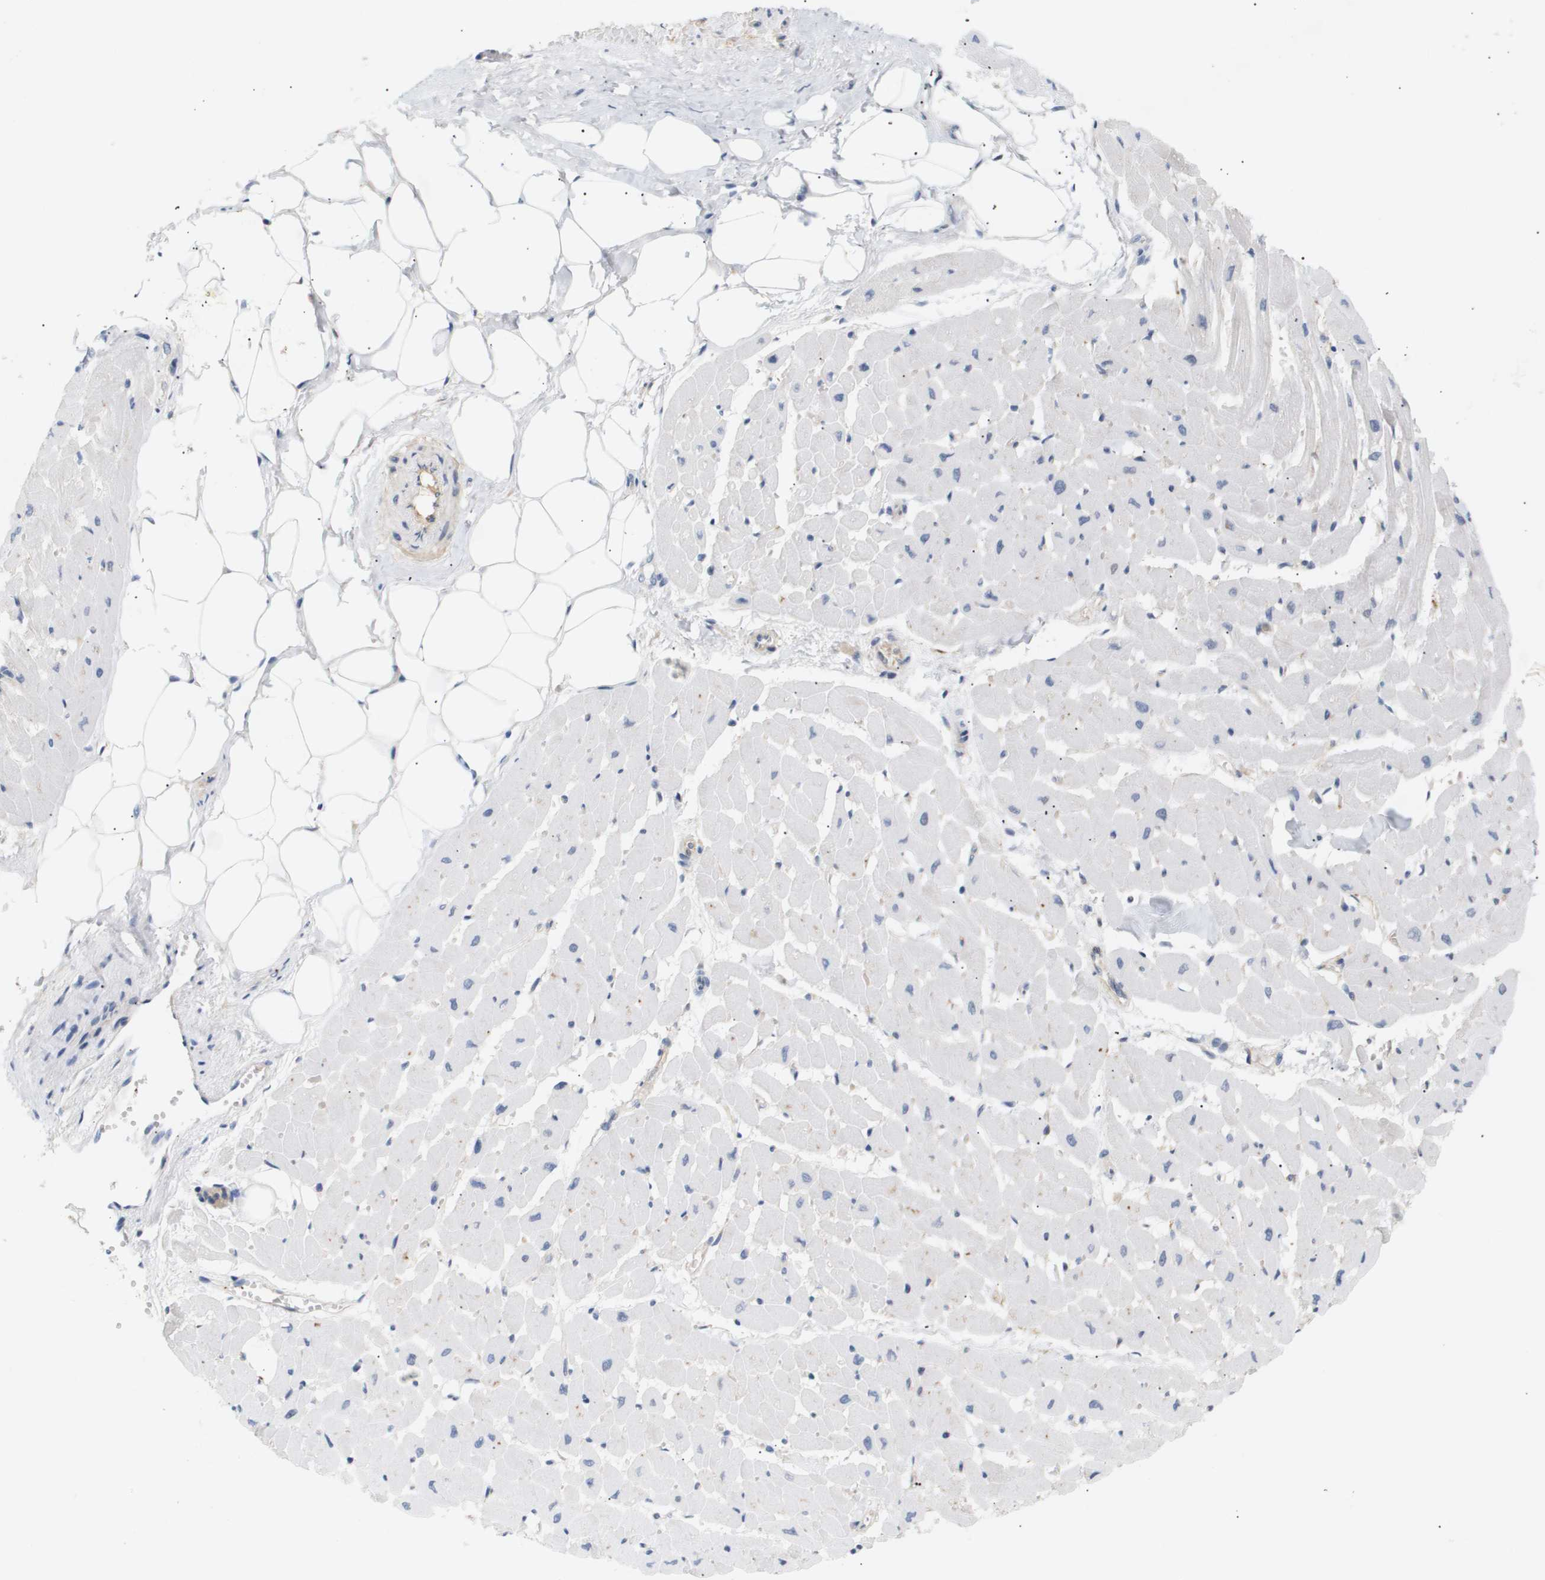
{"staining": {"intensity": "negative", "quantity": "none", "location": "none"}, "tissue": "heart muscle", "cell_type": "Cardiomyocytes", "image_type": "normal", "snomed": [{"axis": "morphology", "description": "Normal tissue, NOS"}, {"axis": "topography", "description": "Heart"}], "caption": "Micrograph shows no significant protein expression in cardiomyocytes of unremarkable heart muscle. (DAB immunohistochemistry (IHC) visualized using brightfield microscopy, high magnification).", "gene": "CORO2B", "patient": {"sex": "female", "age": 19}}